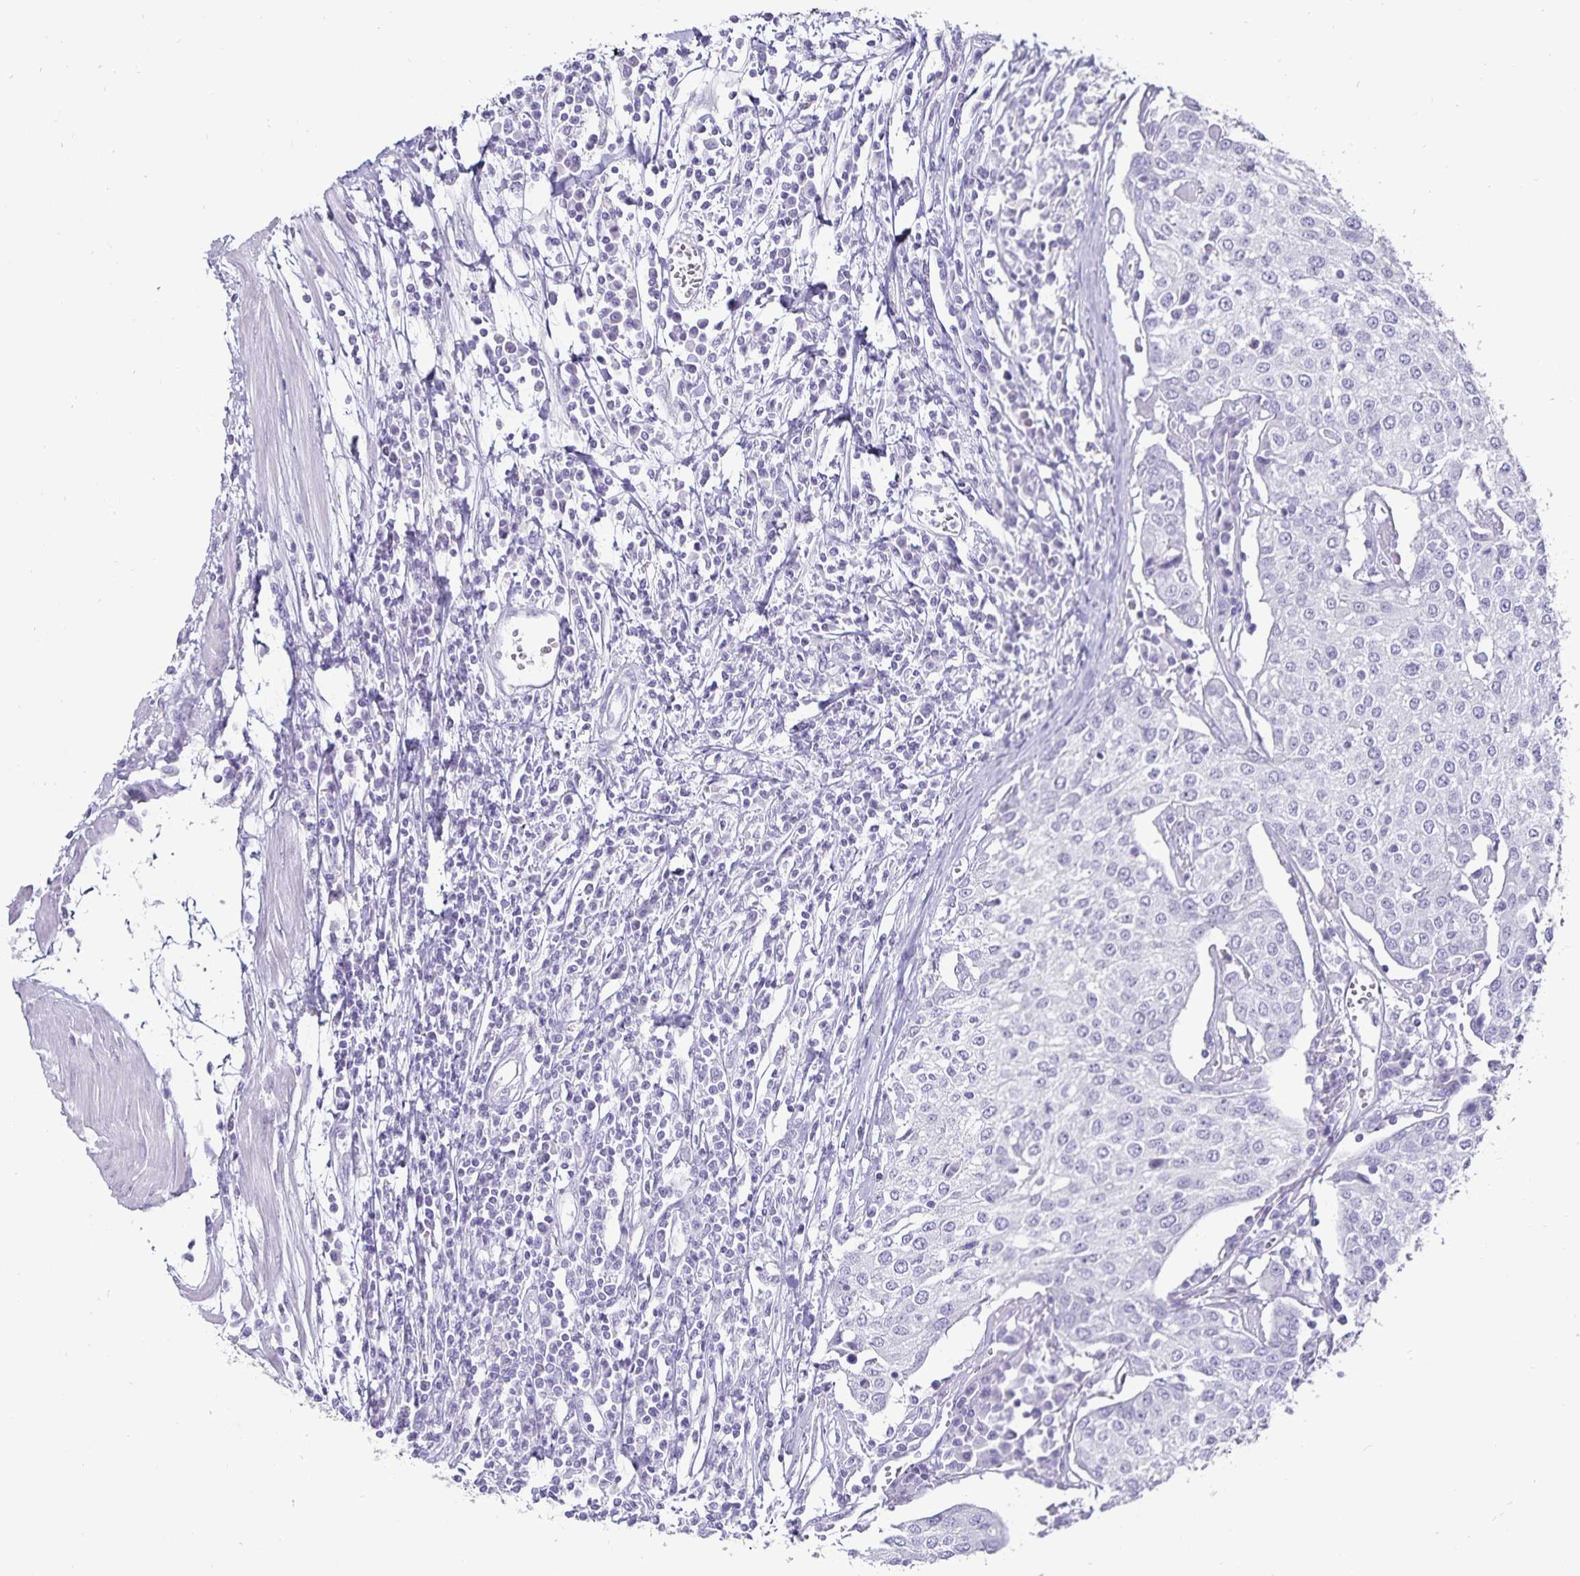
{"staining": {"intensity": "negative", "quantity": "none", "location": "none"}, "tissue": "urothelial cancer", "cell_type": "Tumor cells", "image_type": "cancer", "snomed": [{"axis": "morphology", "description": "Urothelial carcinoma, High grade"}, {"axis": "topography", "description": "Urinary bladder"}], "caption": "An immunohistochemistry image of high-grade urothelial carcinoma is shown. There is no staining in tumor cells of high-grade urothelial carcinoma.", "gene": "DEFA6", "patient": {"sex": "female", "age": 85}}